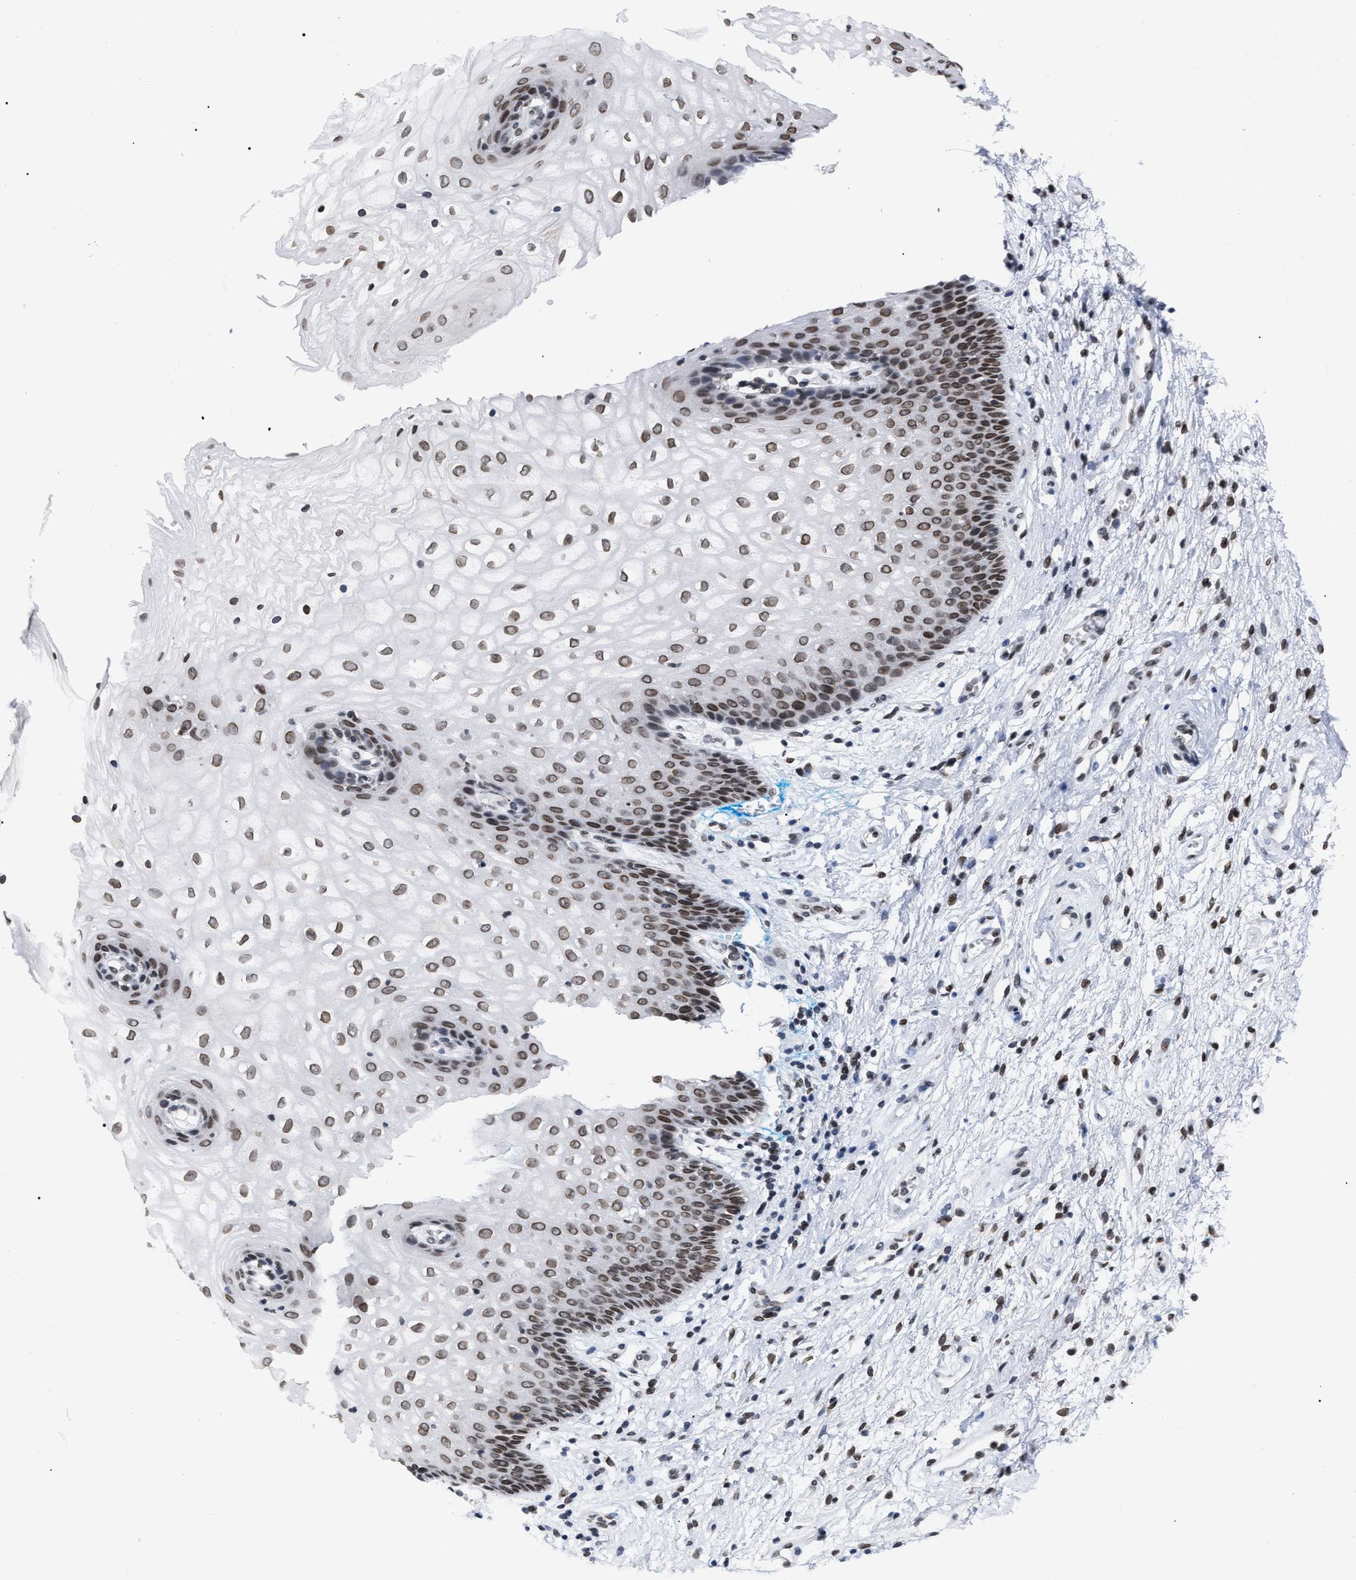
{"staining": {"intensity": "strong", "quantity": ">75%", "location": "cytoplasmic/membranous,nuclear"}, "tissue": "vagina", "cell_type": "Squamous epithelial cells", "image_type": "normal", "snomed": [{"axis": "morphology", "description": "Normal tissue, NOS"}, {"axis": "topography", "description": "Vagina"}], "caption": "Immunohistochemistry micrograph of unremarkable human vagina stained for a protein (brown), which demonstrates high levels of strong cytoplasmic/membranous,nuclear positivity in about >75% of squamous epithelial cells.", "gene": "TPR", "patient": {"sex": "female", "age": 34}}